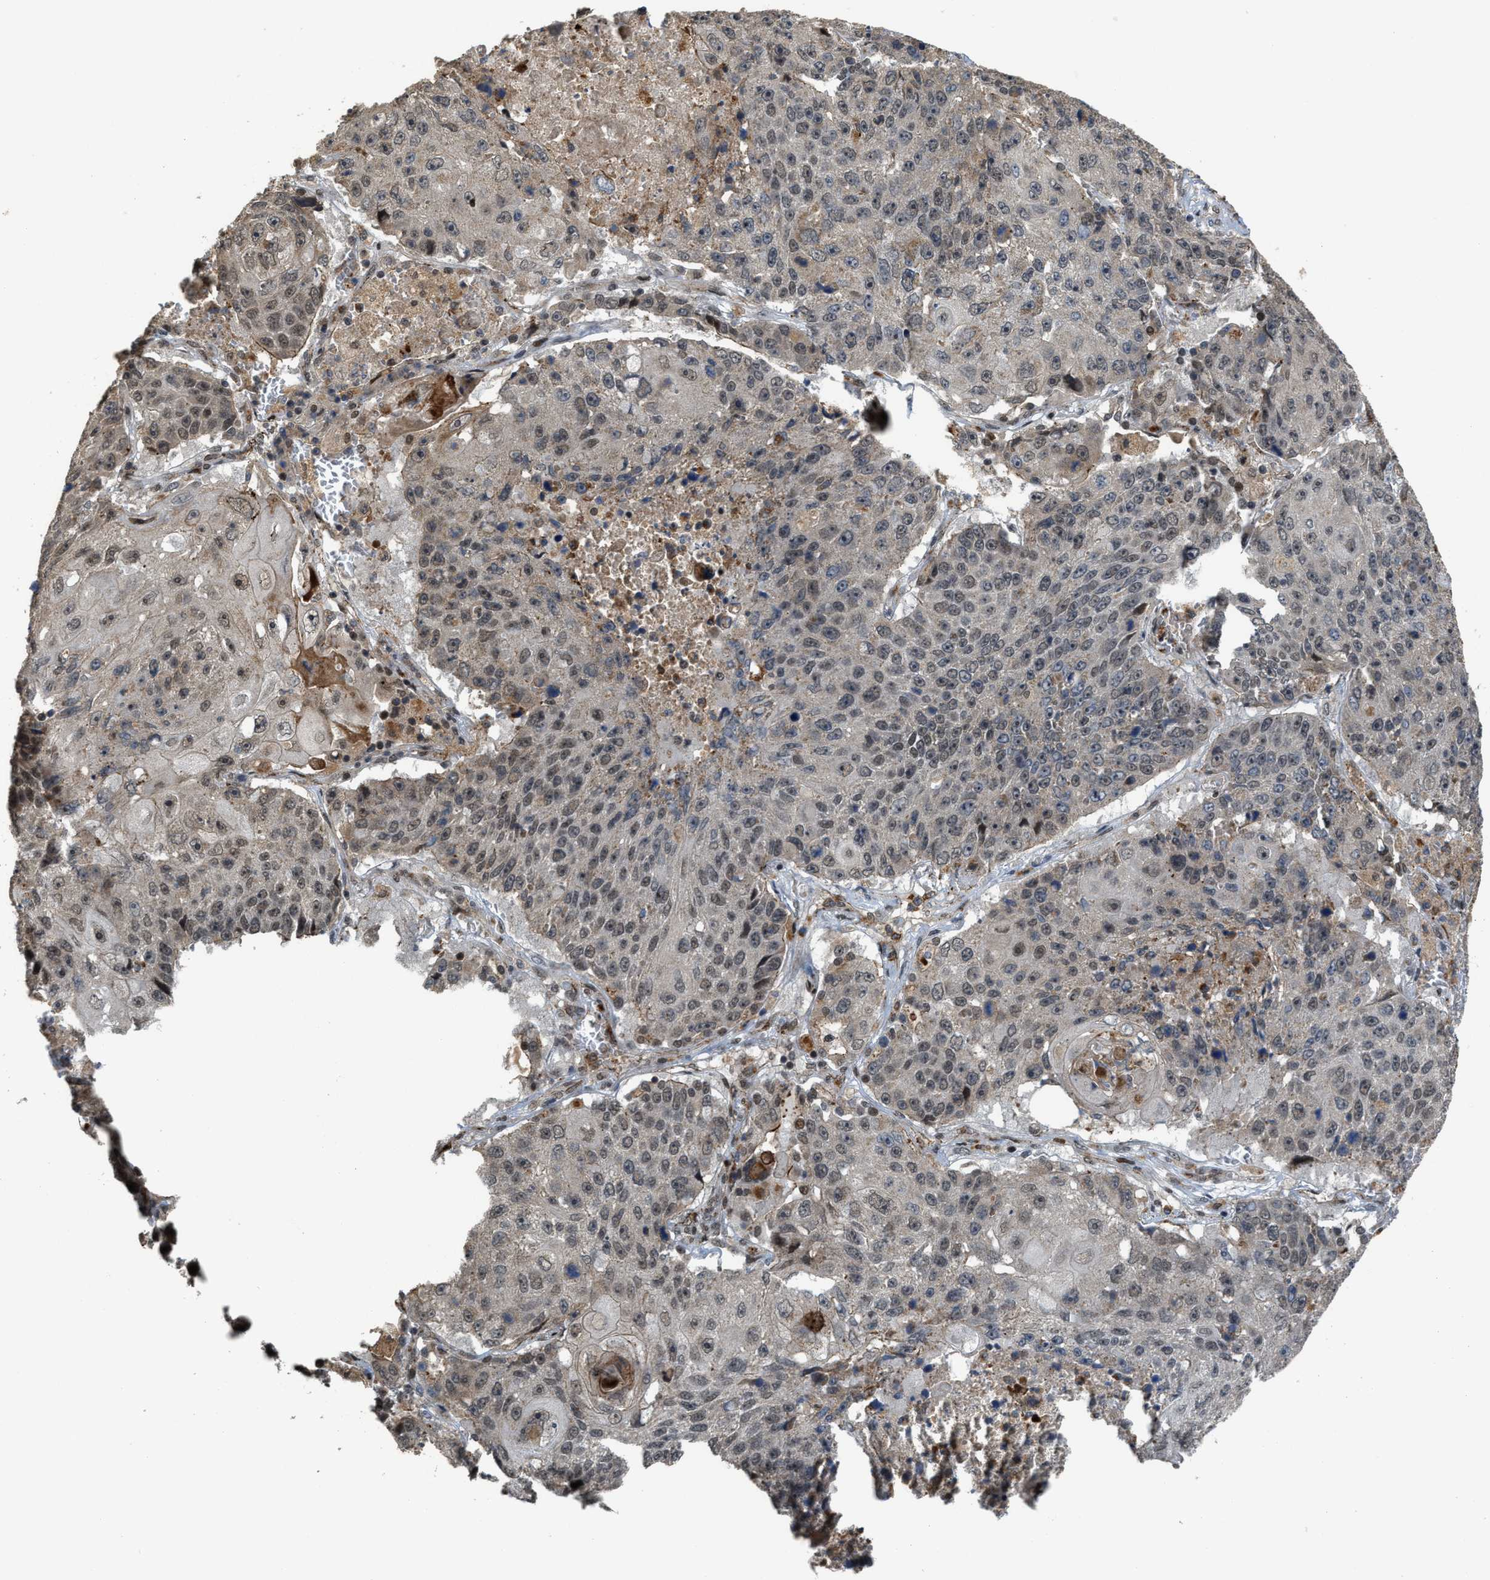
{"staining": {"intensity": "weak", "quantity": "<25%", "location": "nuclear"}, "tissue": "lung cancer", "cell_type": "Tumor cells", "image_type": "cancer", "snomed": [{"axis": "morphology", "description": "Squamous cell carcinoma, NOS"}, {"axis": "topography", "description": "Lung"}], "caption": "IHC histopathology image of neoplastic tissue: human lung cancer stained with DAB (3,3'-diaminobenzidine) exhibits no significant protein positivity in tumor cells.", "gene": "DPF2", "patient": {"sex": "male", "age": 61}}